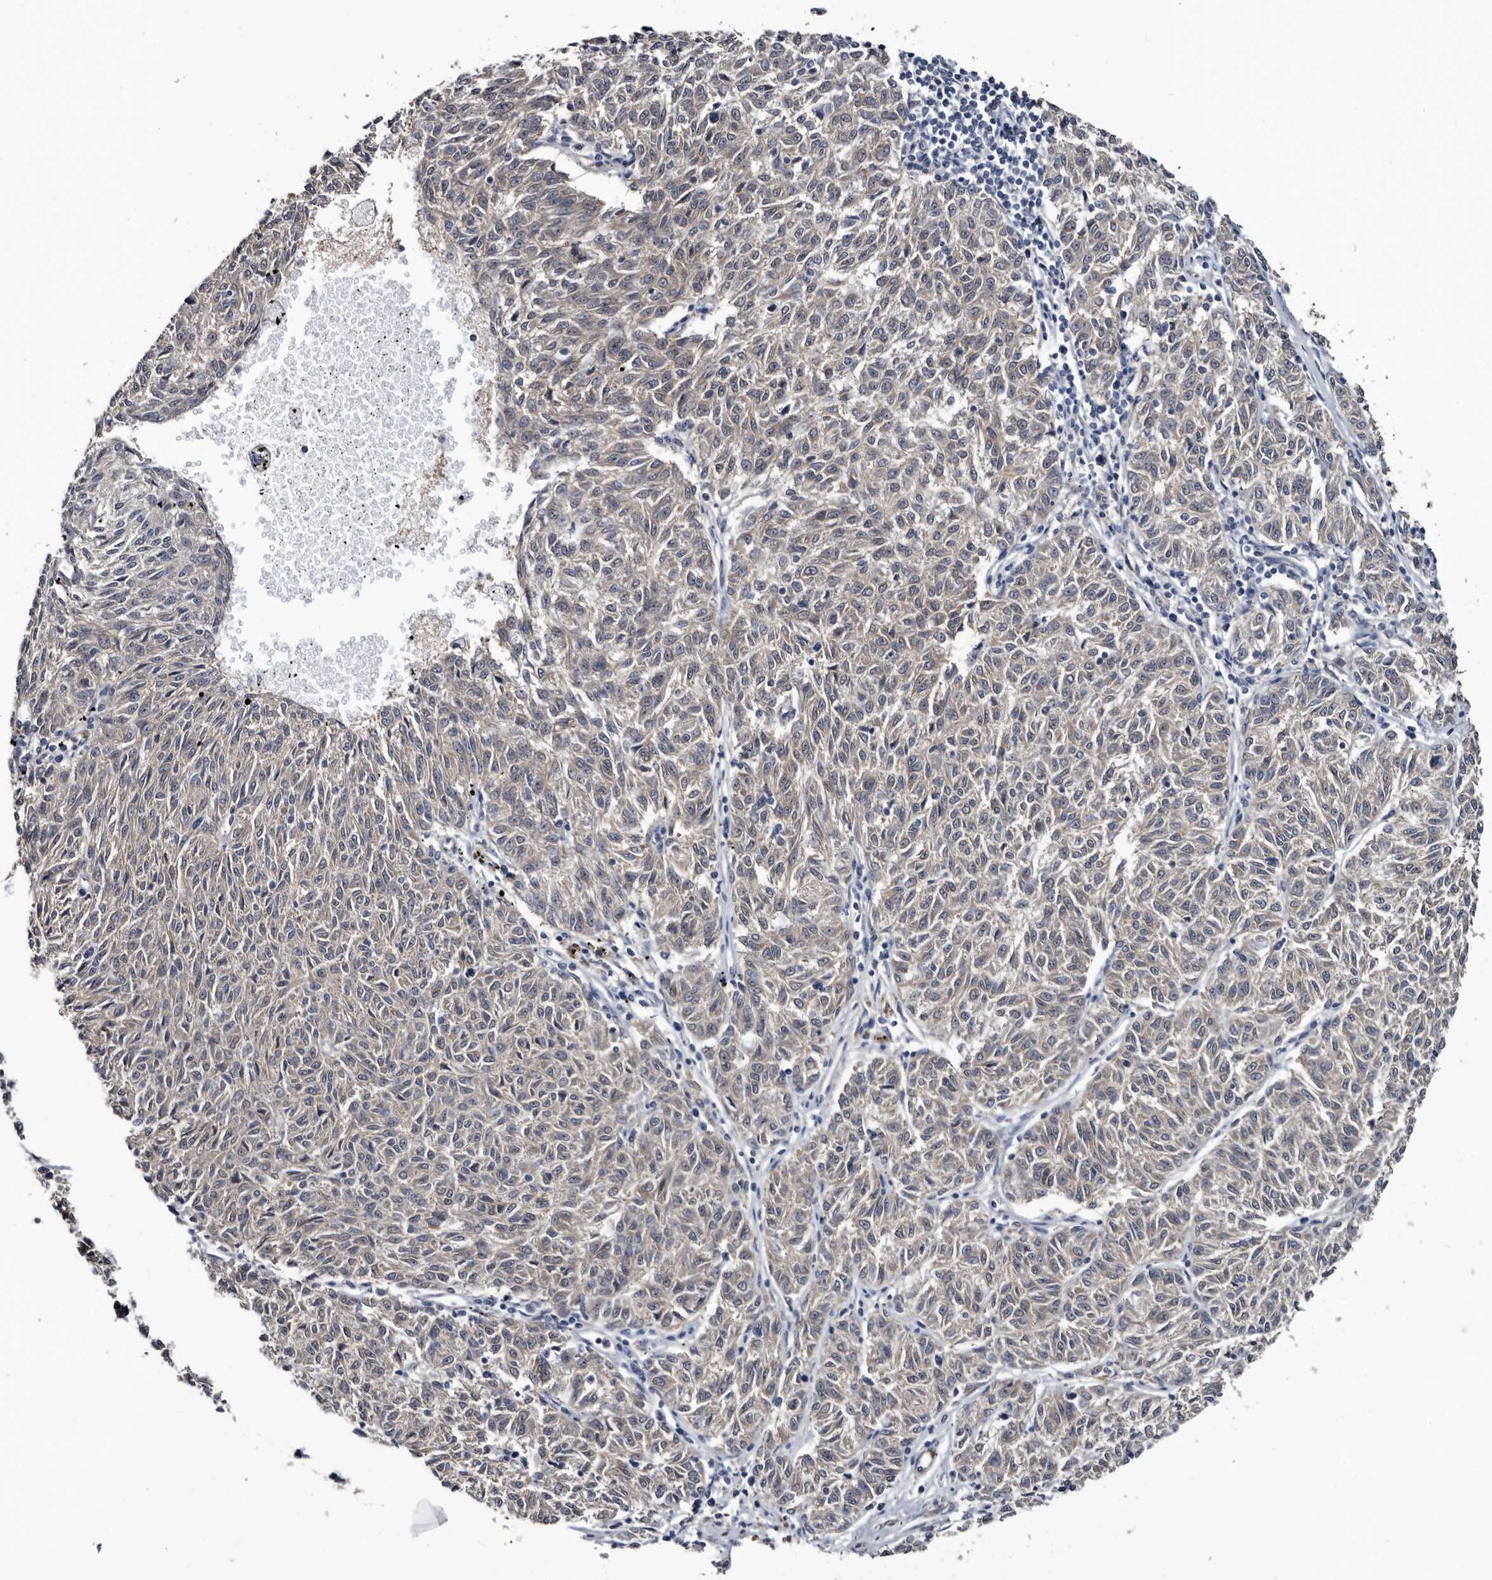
{"staining": {"intensity": "negative", "quantity": "none", "location": "none"}, "tissue": "melanoma", "cell_type": "Tumor cells", "image_type": "cancer", "snomed": [{"axis": "morphology", "description": "Malignant melanoma, NOS"}, {"axis": "topography", "description": "Skin"}], "caption": "The image displays no staining of tumor cells in malignant melanoma. (DAB immunohistochemistry, high magnification).", "gene": "IARS1", "patient": {"sex": "female", "age": 72}}